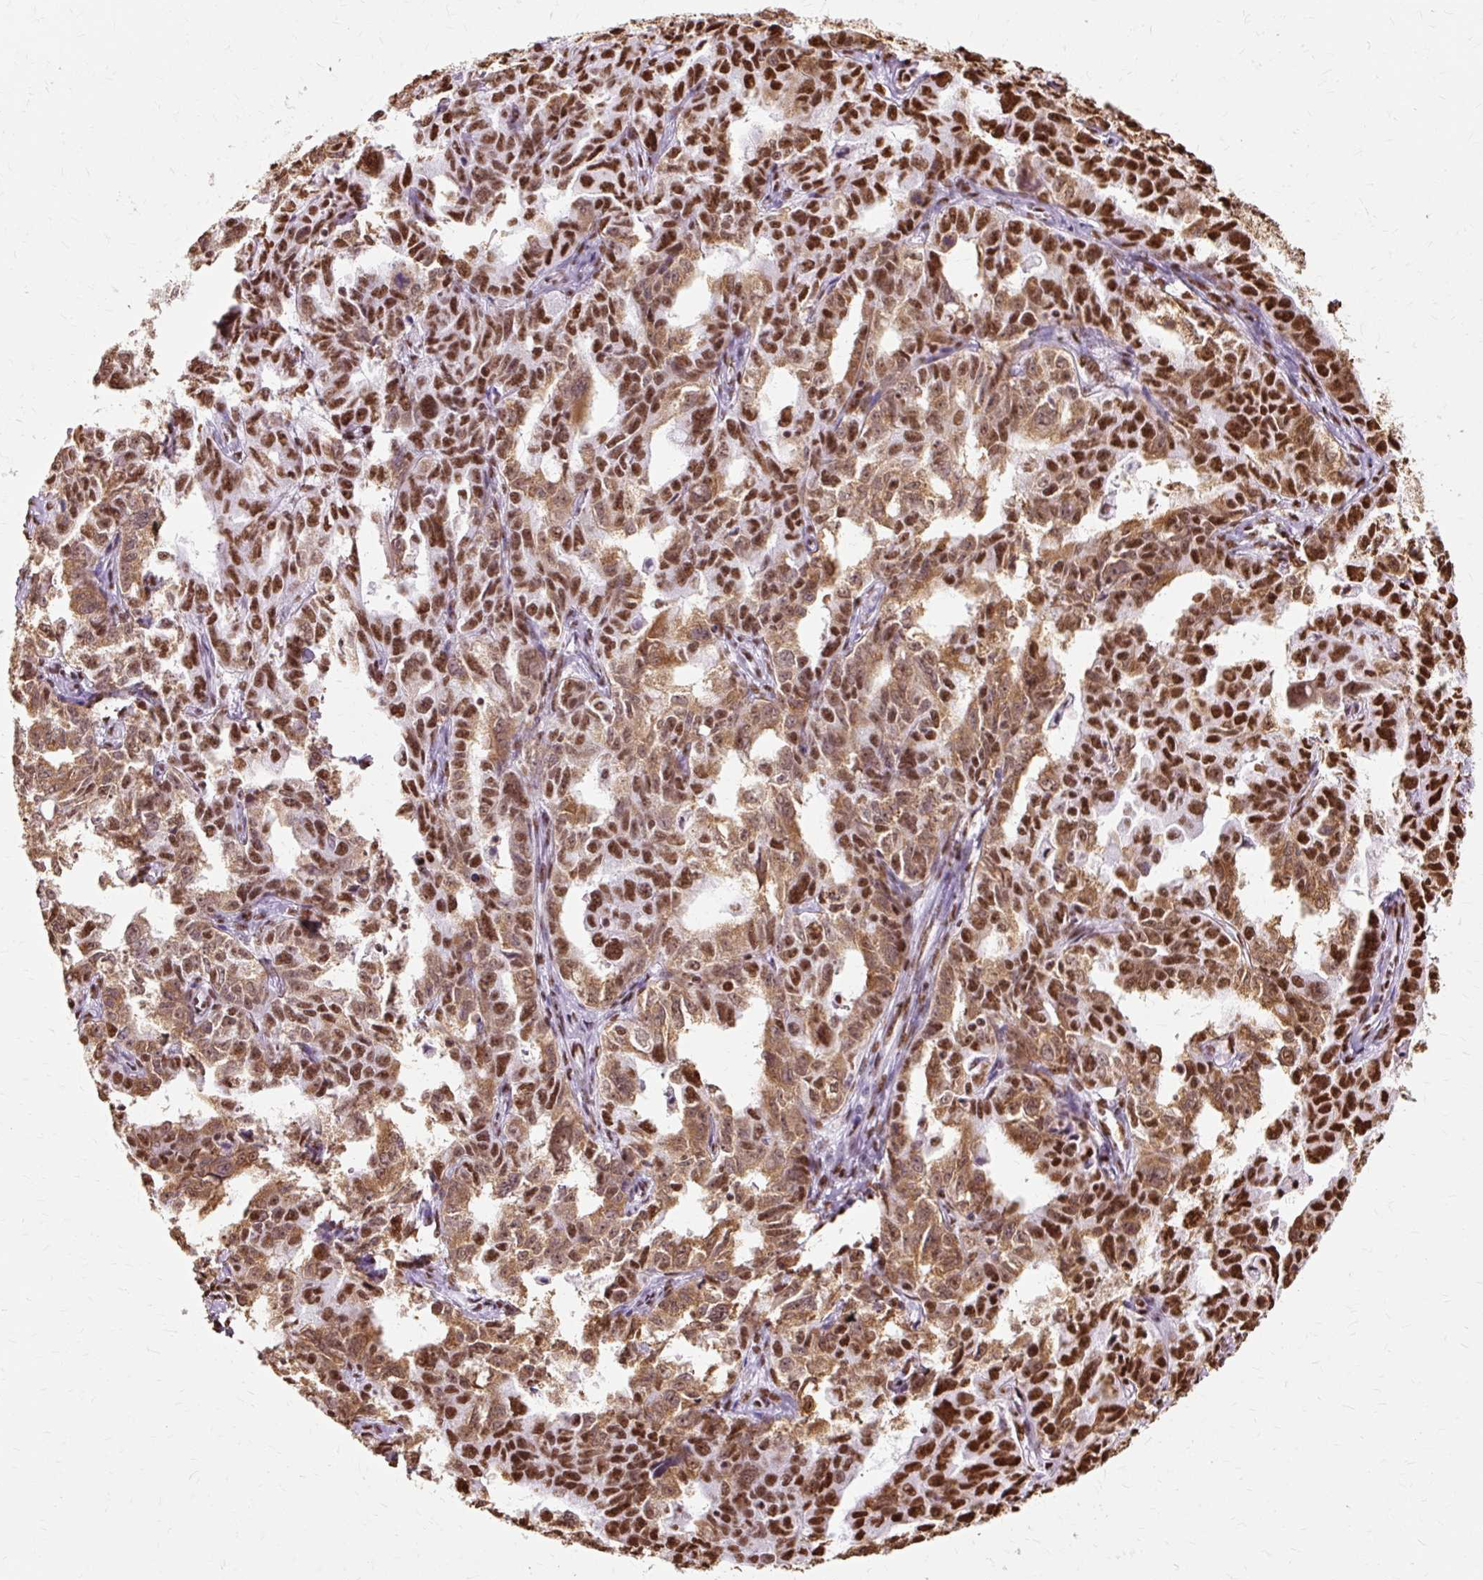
{"staining": {"intensity": "strong", "quantity": ">75%", "location": "cytoplasmic/membranous,nuclear"}, "tissue": "ovarian cancer", "cell_type": "Tumor cells", "image_type": "cancer", "snomed": [{"axis": "morphology", "description": "Adenocarcinoma, NOS"}, {"axis": "morphology", "description": "Carcinoma, endometroid"}, {"axis": "topography", "description": "Ovary"}], "caption": "Ovarian cancer (endometroid carcinoma) was stained to show a protein in brown. There is high levels of strong cytoplasmic/membranous and nuclear expression in about >75% of tumor cells.", "gene": "XRCC6", "patient": {"sex": "female", "age": 72}}